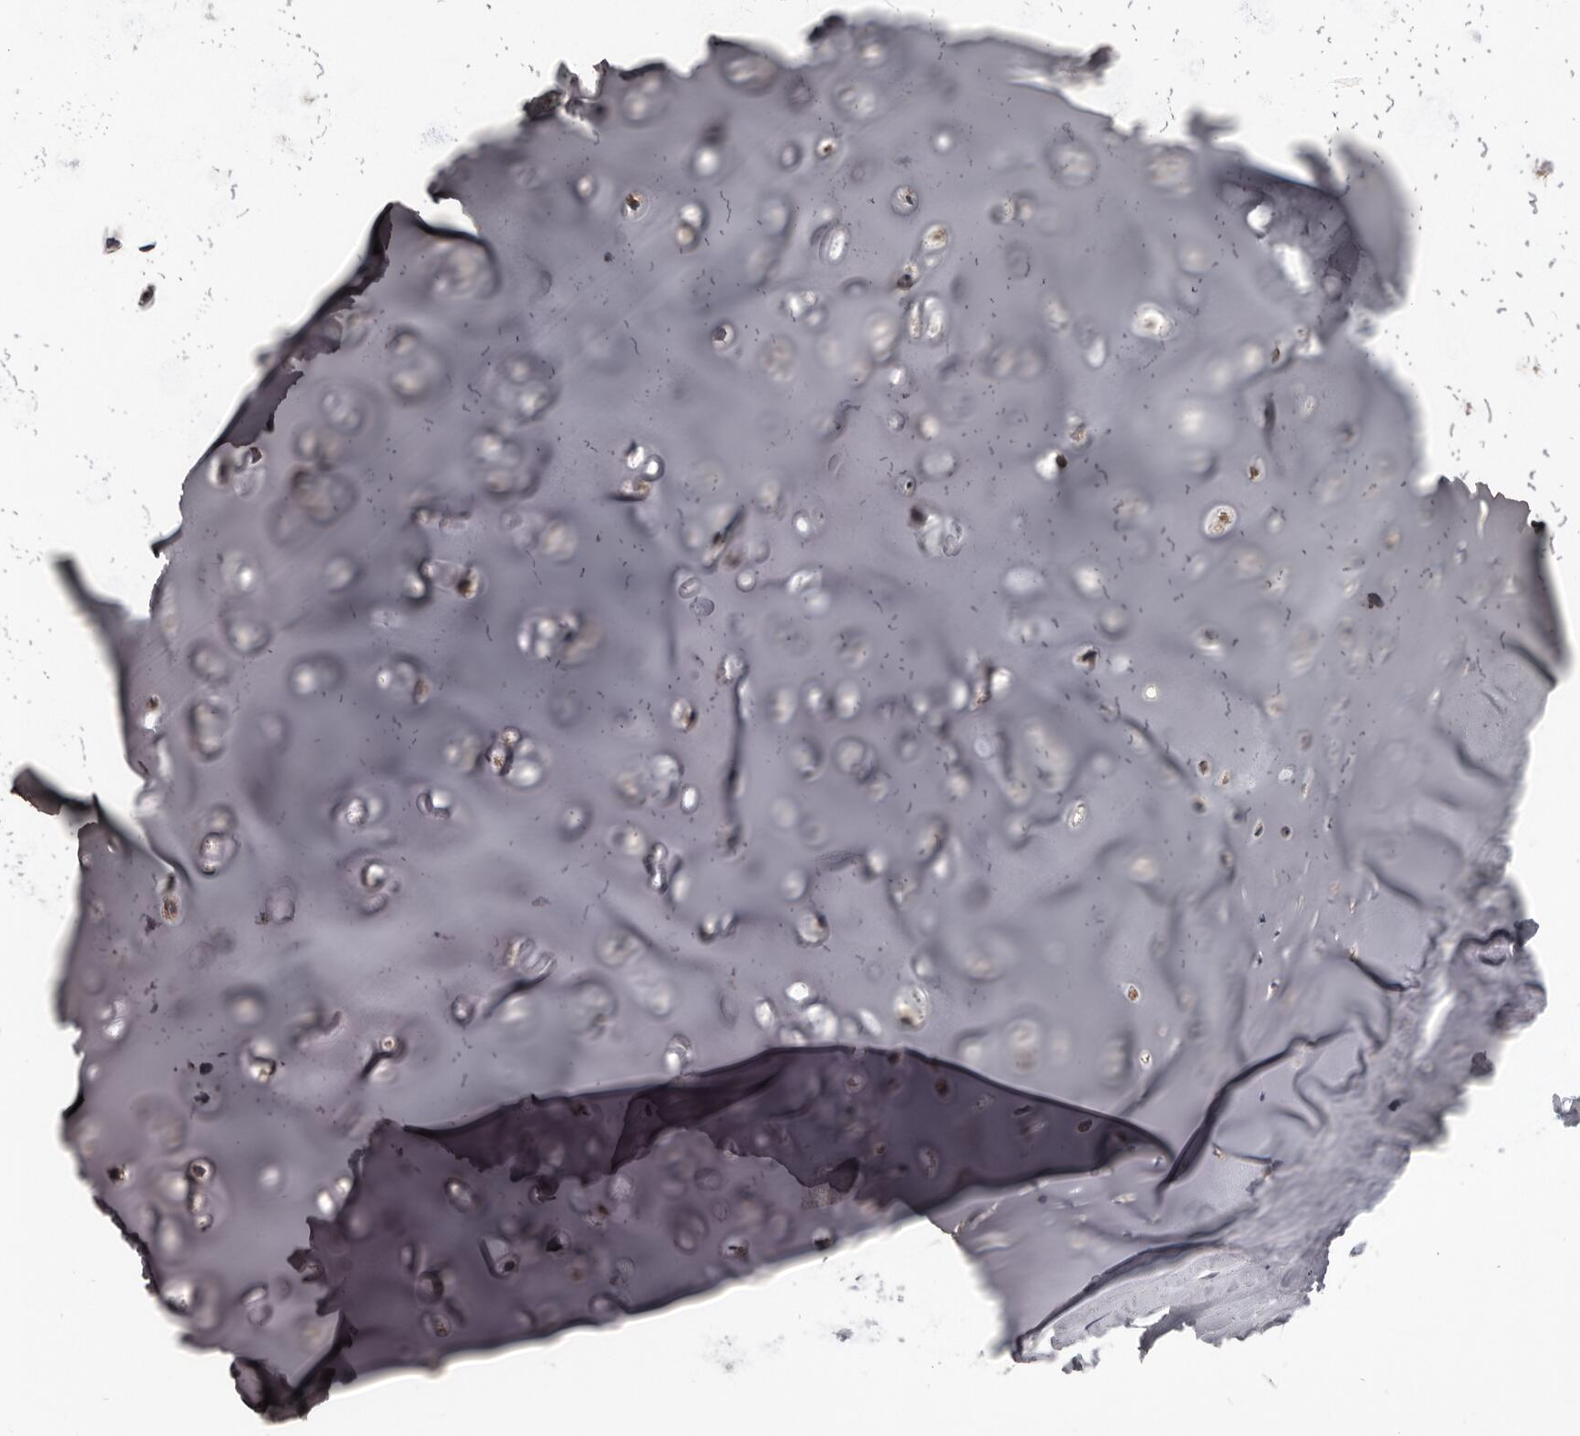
{"staining": {"intensity": "weak", "quantity": ">75%", "location": "cytoplasmic/membranous"}, "tissue": "soft tissue", "cell_type": "Chondrocytes", "image_type": "normal", "snomed": [{"axis": "morphology", "description": "Normal tissue, NOS"}, {"axis": "morphology", "description": "Basal cell carcinoma"}, {"axis": "topography", "description": "Cartilage tissue"}, {"axis": "topography", "description": "Nasopharynx"}, {"axis": "topography", "description": "Oral tissue"}], "caption": "Weak cytoplasmic/membranous staining is appreciated in approximately >75% of chondrocytes in normal soft tissue.", "gene": "ALDH5A1", "patient": {"sex": "female", "age": 77}}